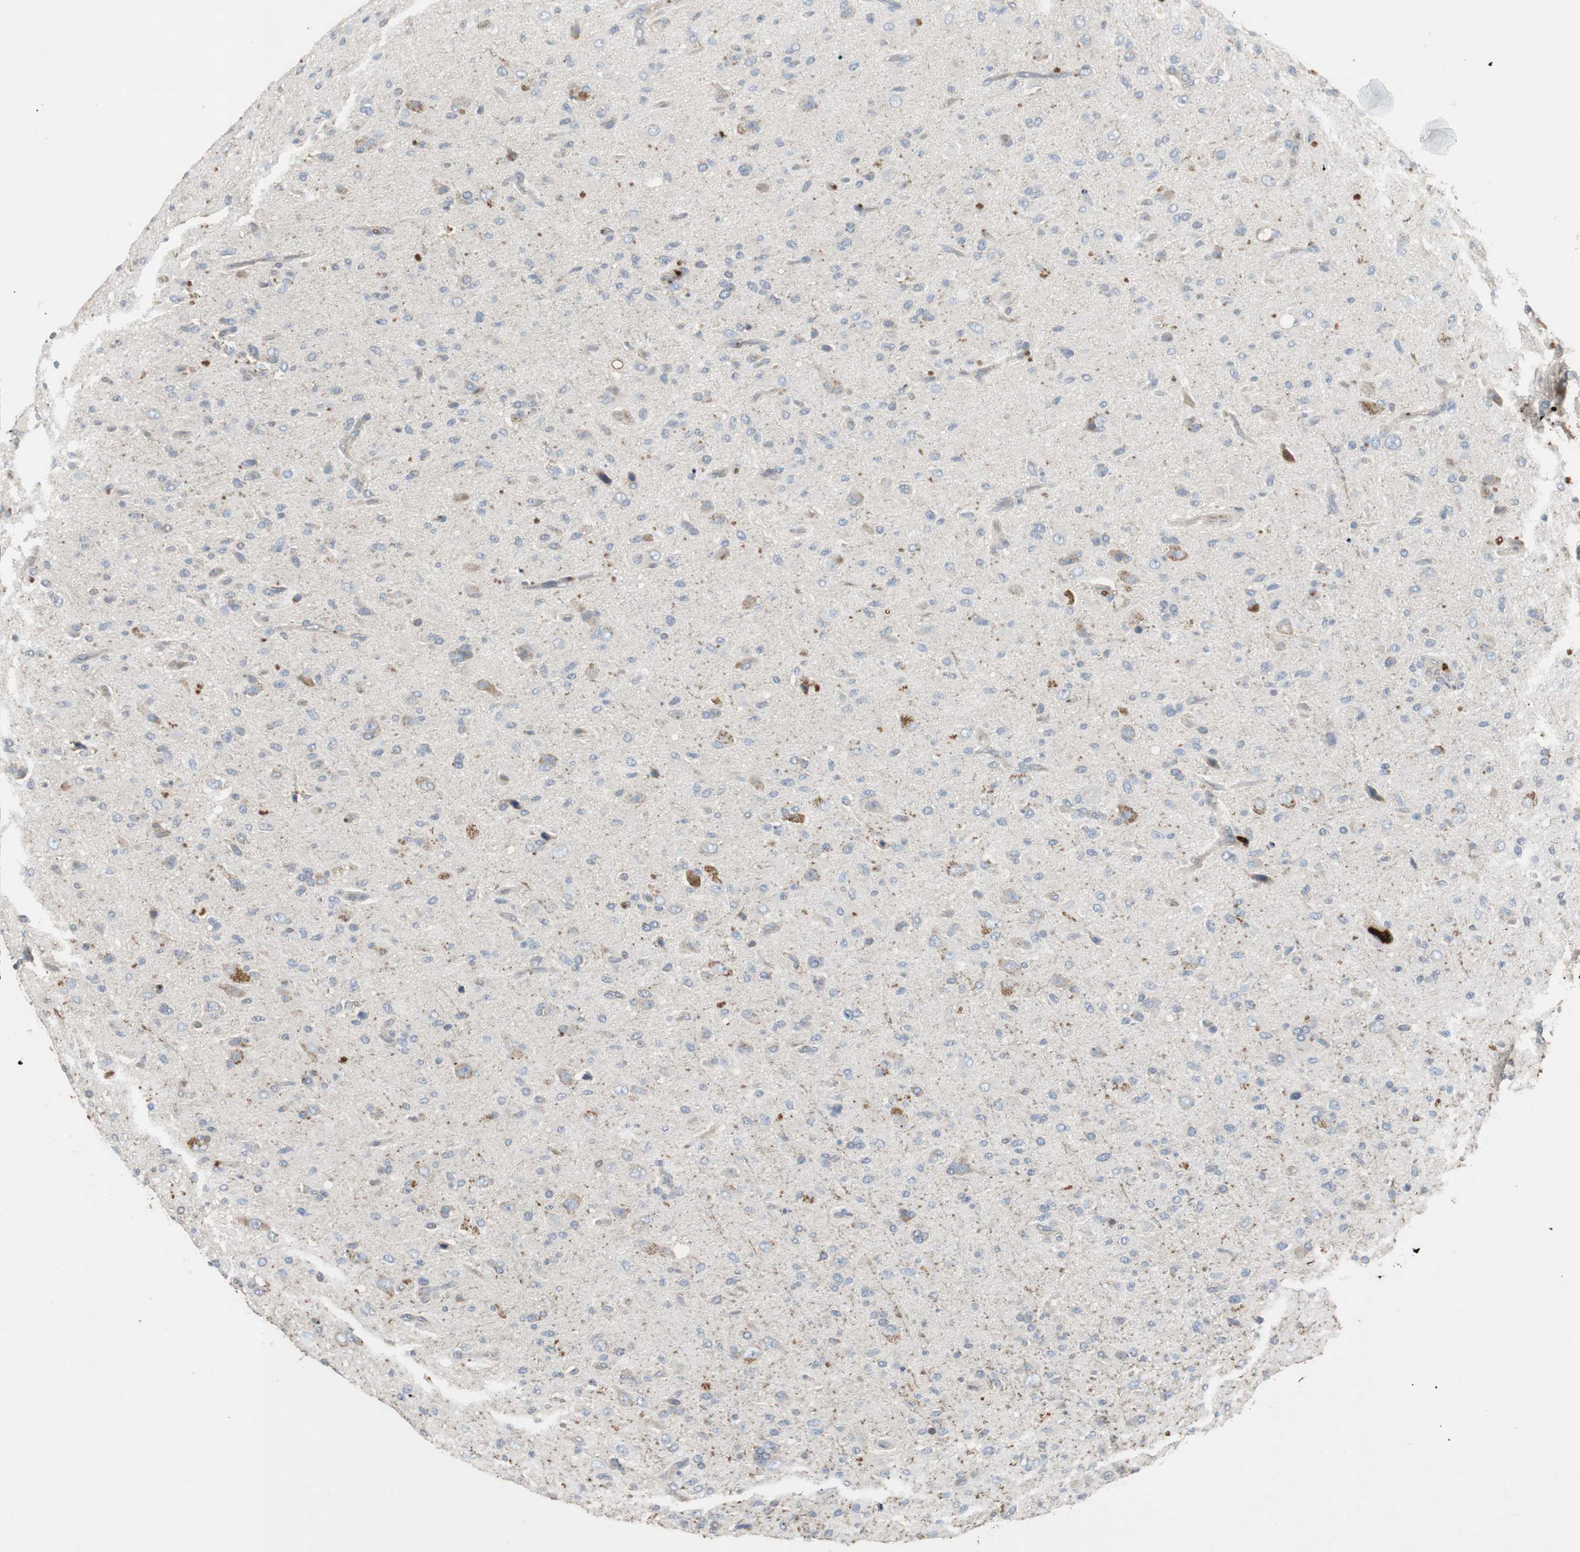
{"staining": {"intensity": "weak", "quantity": "<25%", "location": "cytoplasmic/membranous"}, "tissue": "glioma", "cell_type": "Tumor cells", "image_type": "cancer", "snomed": [{"axis": "morphology", "description": "Glioma, malignant, High grade"}, {"axis": "topography", "description": "Brain"}], "caption": "DAB immunohistochemical staining of human glioma reveals no significant expression in tumor cells.", "gene": "TNFRSF14", "patient": {"sex": "male", "age": 71}}